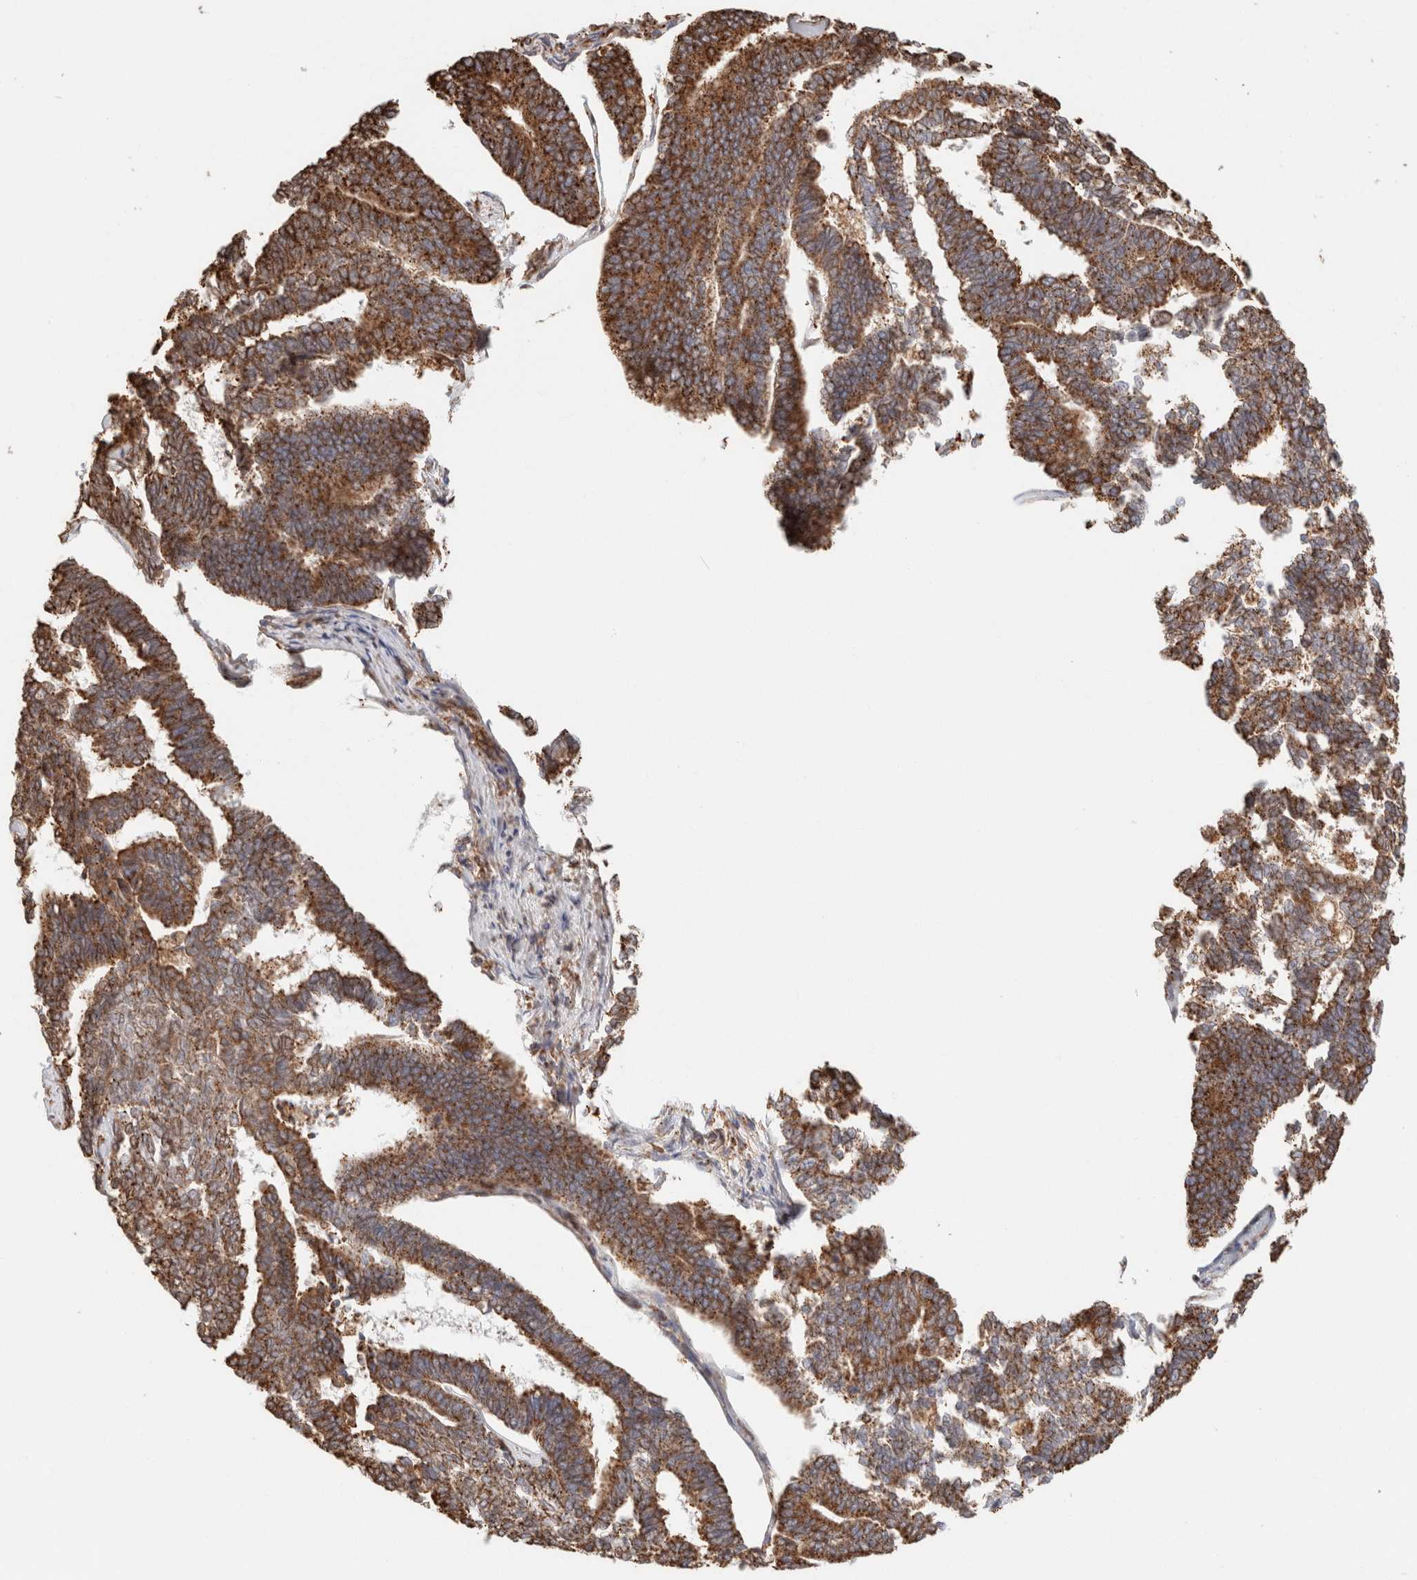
{"staining": {"intensity": "strong", "quantity": ">75%", "location": "cytoplasmic/membranous"}, "tissue": "endometrial cancer", "cell_type": "Tumor cells", "image_type": "cancer", "snomed": [{"axis": "morphology", "description": "Adenocarcinoma, NOS"}, {"axis": "topography", "description": "Endometrium"}], "caption": "A high amount of strong cytoplasmic/membranous expression is identified in about >75% of tumor cells in endometrial cancer tissue.", "gene": "FER", "patient": {"sex": "female", "age": 70}}